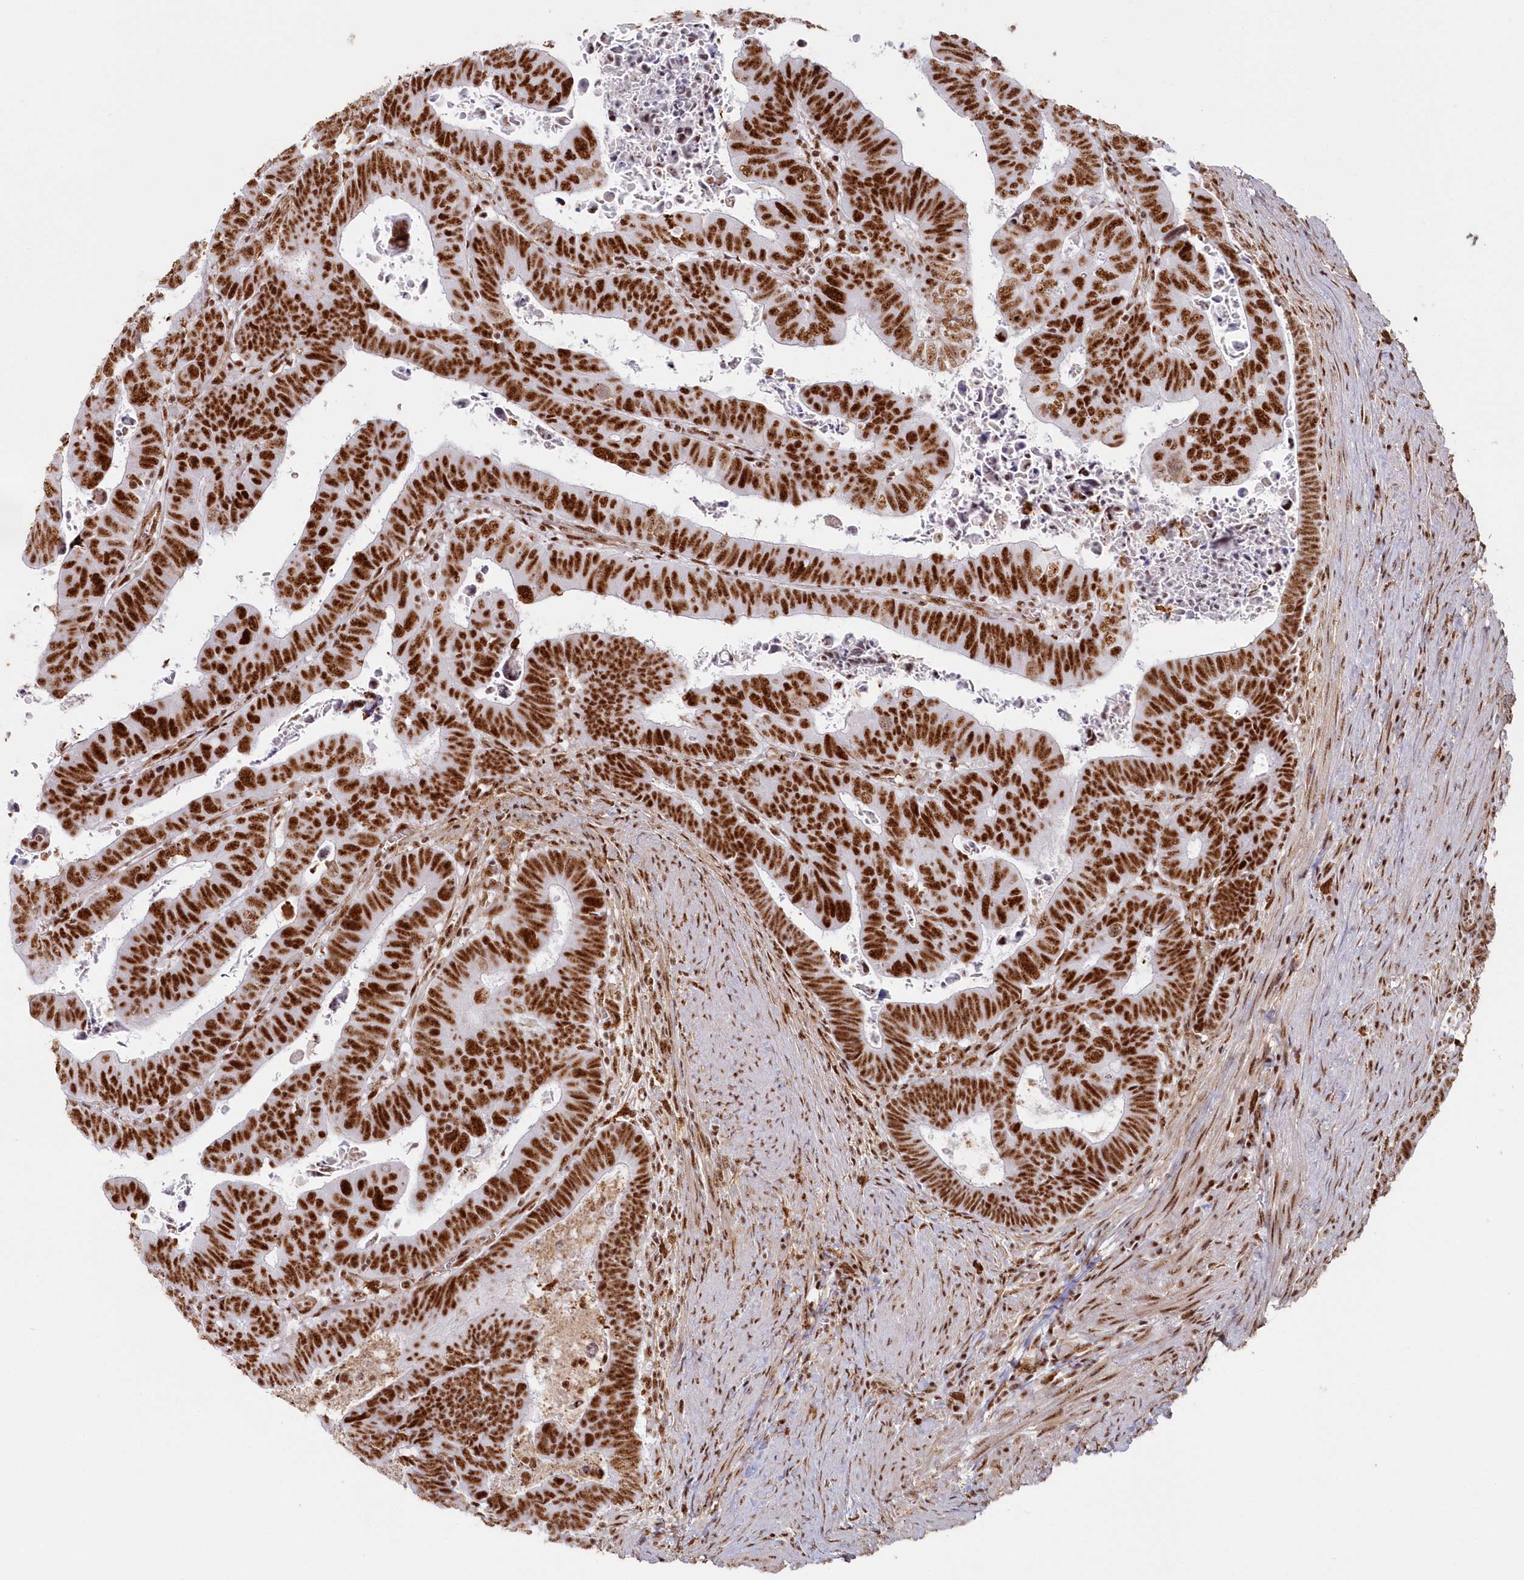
{"staining": {"intensity": "strong", "quantity": ">75%", "location": "nuclear"}, "tissue": "colorectal cancer", "cell_type": "Tumor cells", "image_type": "cancer", "snomed": [{"axis": "morphology", "description": "Normal tissue, NOS"}, {"axis": "morphology", "description": "Adenocarcinoma, NOS"}, {"axis": "topography", "description": "Rectum"}], "caption": "Approximately >75% of tumor cells in human colorectal cancer demonstrate strong nuclear protein expression as visualized by brown immunohistochemical staining.", "gene": "DDX46", "patient": {"sex": "female", "age": 65}}